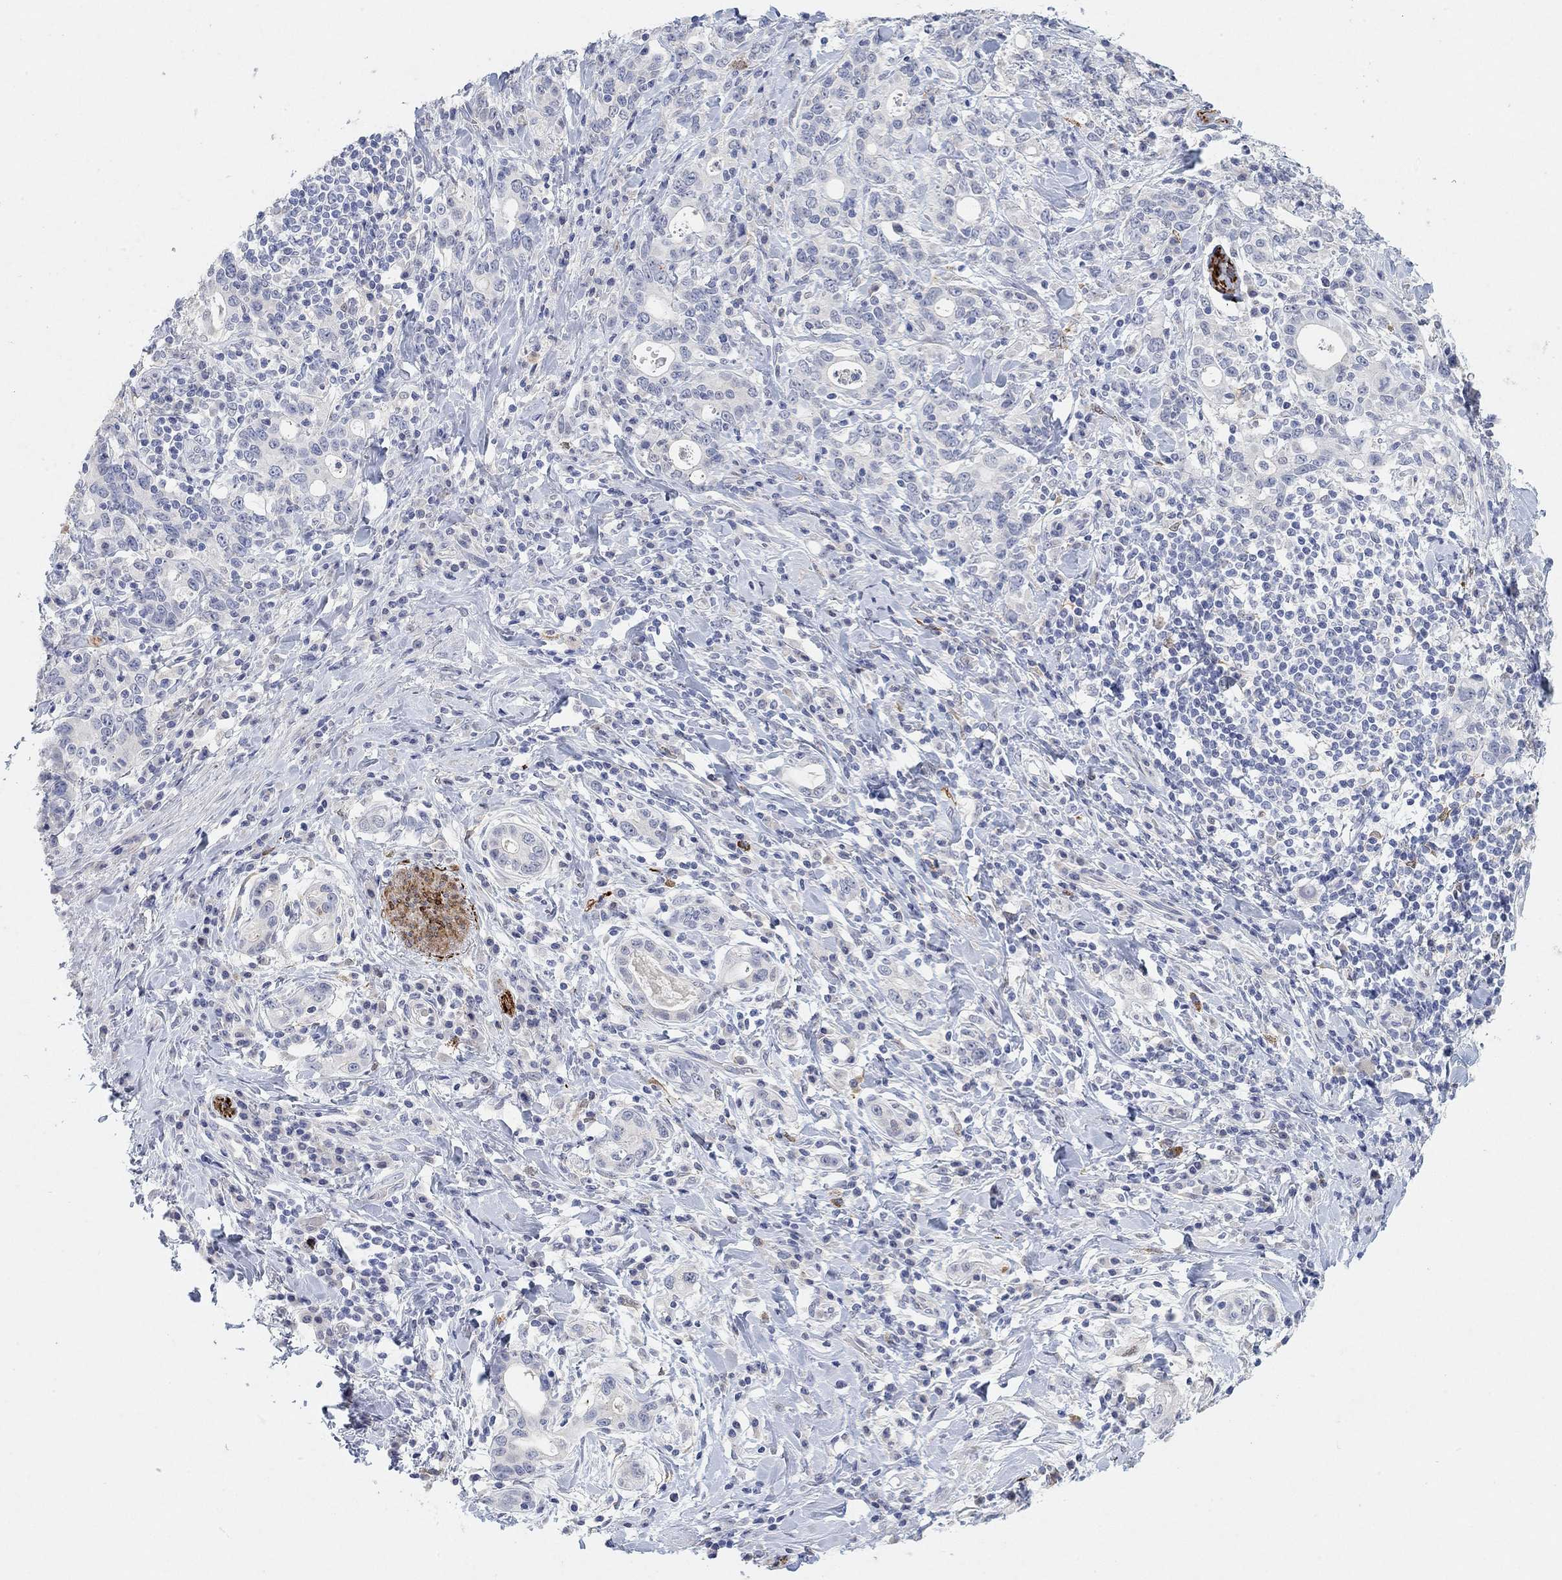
{"staining": {"intensity": "negative", "quantity": "none", "location": "none"}, "tissue": "stomach cancer", "cell_type": "Tumor cells", "image_type": "cancer", "snomed": [{"axis": "morphology", "description": "Adenocarcinoma, NOS"}, {"axis": "topography", "description": "Stomach"}], "caption": "Human stomach adenocarcinoma stained for a protein using IHC displays no expression in tumor cells.", "gene": "VAT1L", "patient": {"sex": "male", "age": 79}}